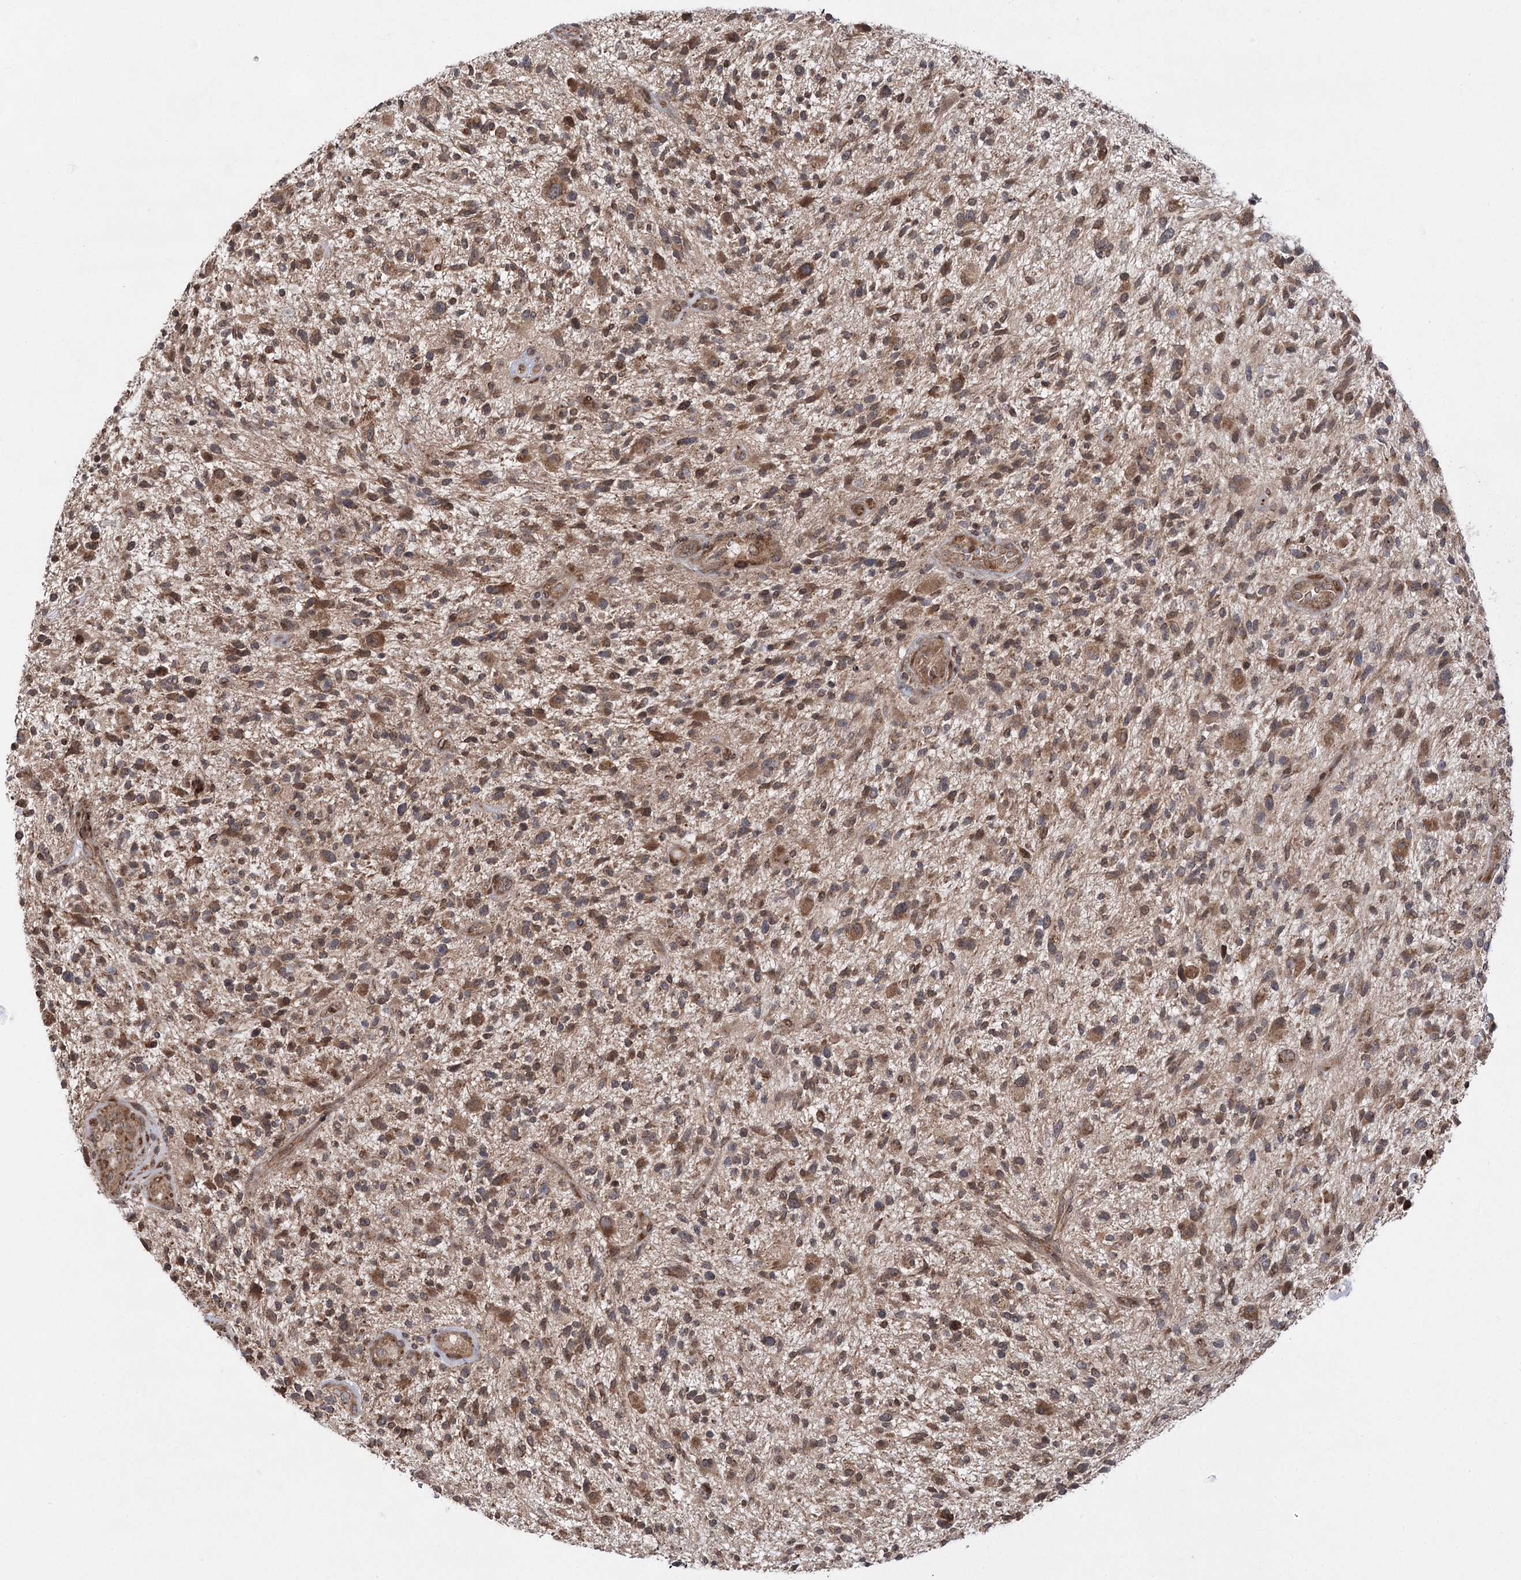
{"staining": {"intensity": "moderate", "quantity": ">75%", "location": "cytoplasmic/membranous"}, "tissue": "glioma", "cell_type": "Tumor cells", "image_type": "cancer", "snomed": [{"axis": "morphology", "description": "Glioma, malignant, High grade"}, {"axis": "topography", "description": "Brain"}], "caption": "This is a photomicrograph of IHC staining of malignant high-grade glioma, which shows moderate expression in the cytoplasmic/membranous of tumor cells.", "gene": "TENM2", "patient": {"sex": "male", "age": 47}}